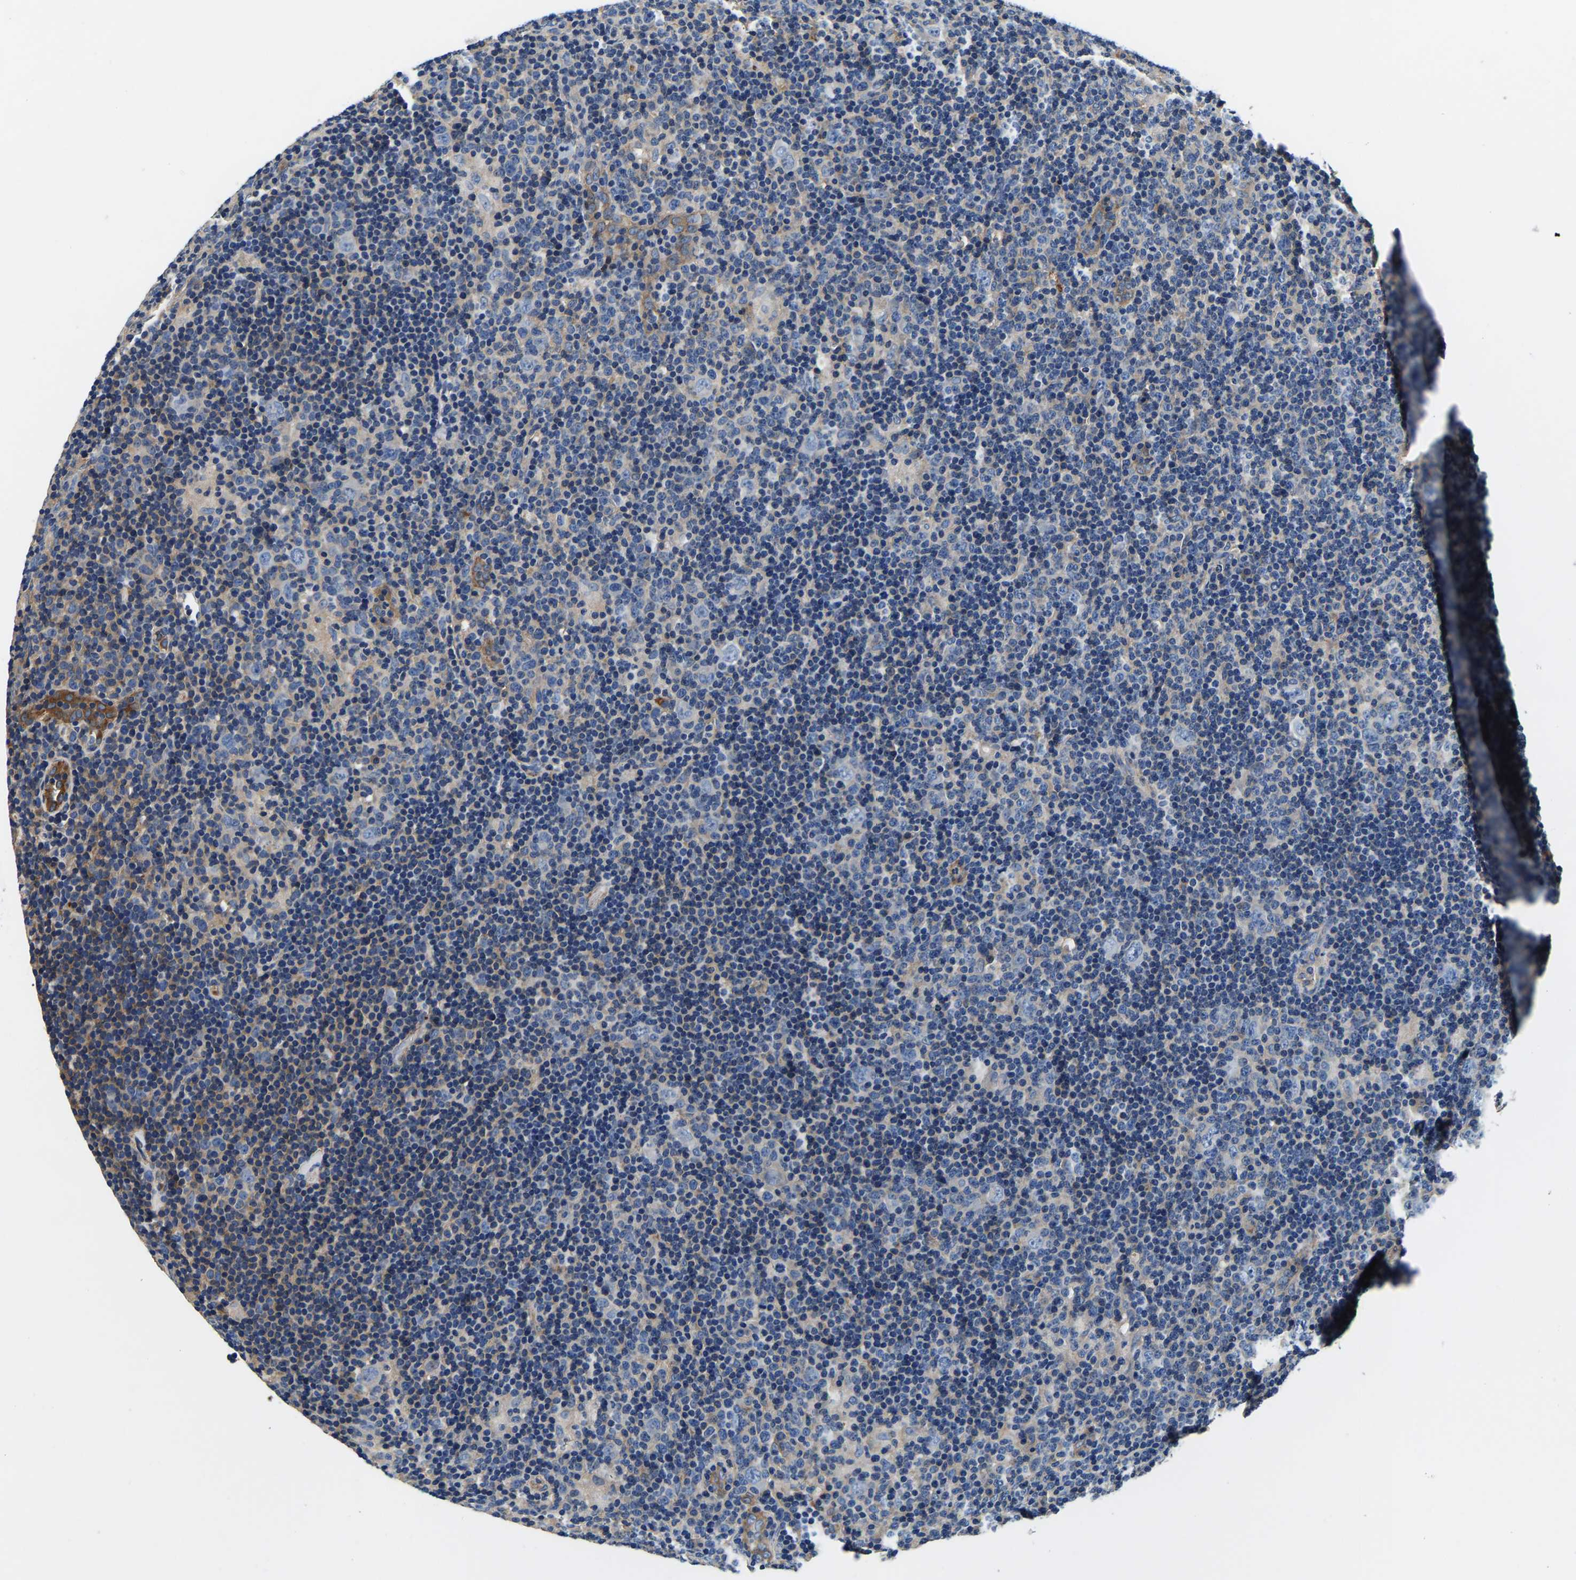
{"staining": {"intensity": "negative", "quantity": "none", "location": "none"}, "tissue": "lymphoma", "cell_type": "Tumor cells", "image_type": "cancer", "snomed": [{"axis": "morphology", "description": "Hodgkin's disease, NOS"}, {"axis": "topography", "description": "Lymph node"}], "caption": "Immunohistochemistry (IHC) image of neoplastic tissue: lymphoma stained with DAB reveals no significant protein expression in tumor cells. Brightfield microscopy of IHC stained with DAB (brown) and hematoxylin (blue), captured at high magnification.", "gene": "SH3GLB1", "patient": {"sex": "female", "age": 57}}